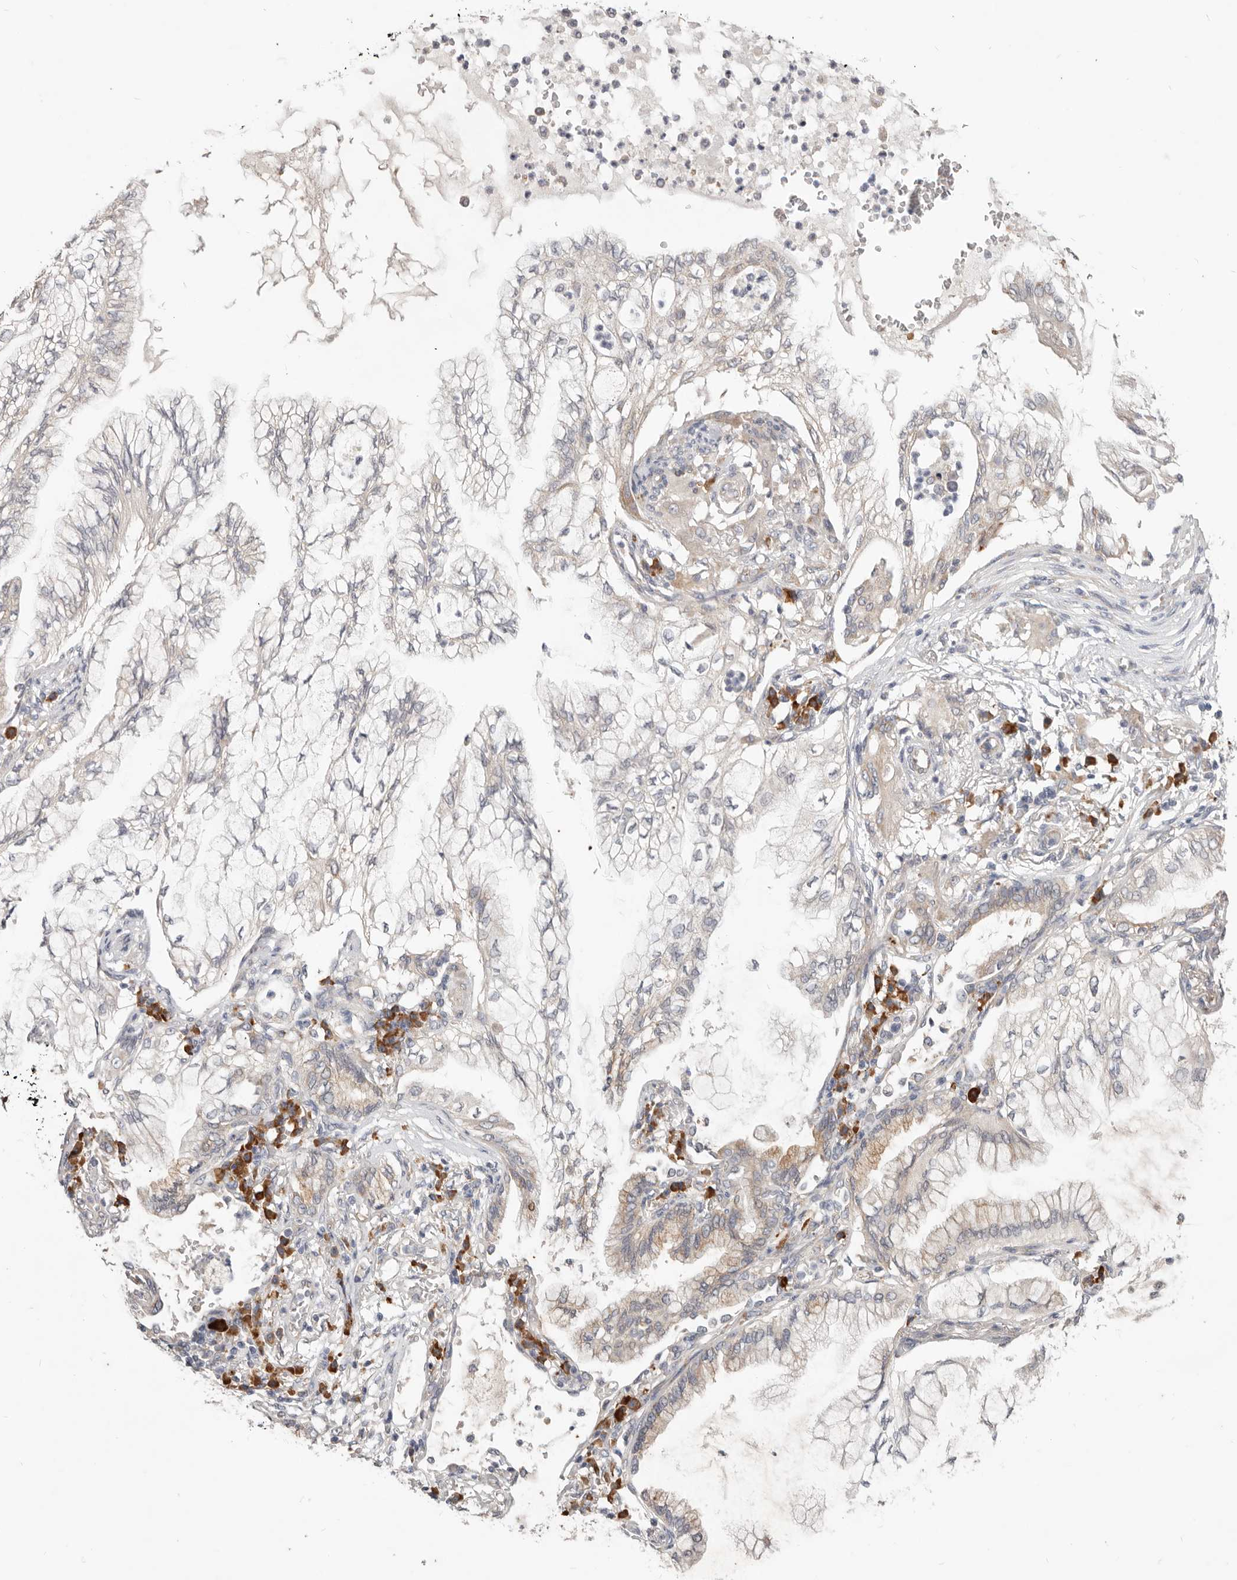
{"staining": {"intensity": "weak", "quantity": "<25%", "location": "cytoplasmic/membranous"}, "tissue": "lung cancer", "cell_type": "Tumor cells", "image_type": "cancer", "snomed": [{"axis": "morphology", "description": "Adenocarcinoma, NOS"}, {"axis": "topography", "description": "Lung"}], "caption": "This is a image of immunohistochemistry (IHC) staining of lung adenocarcinoma, which shows no expression in tumor cells.", "gene": "WDR77", "patient": {"sex": "female", "age": 70}}